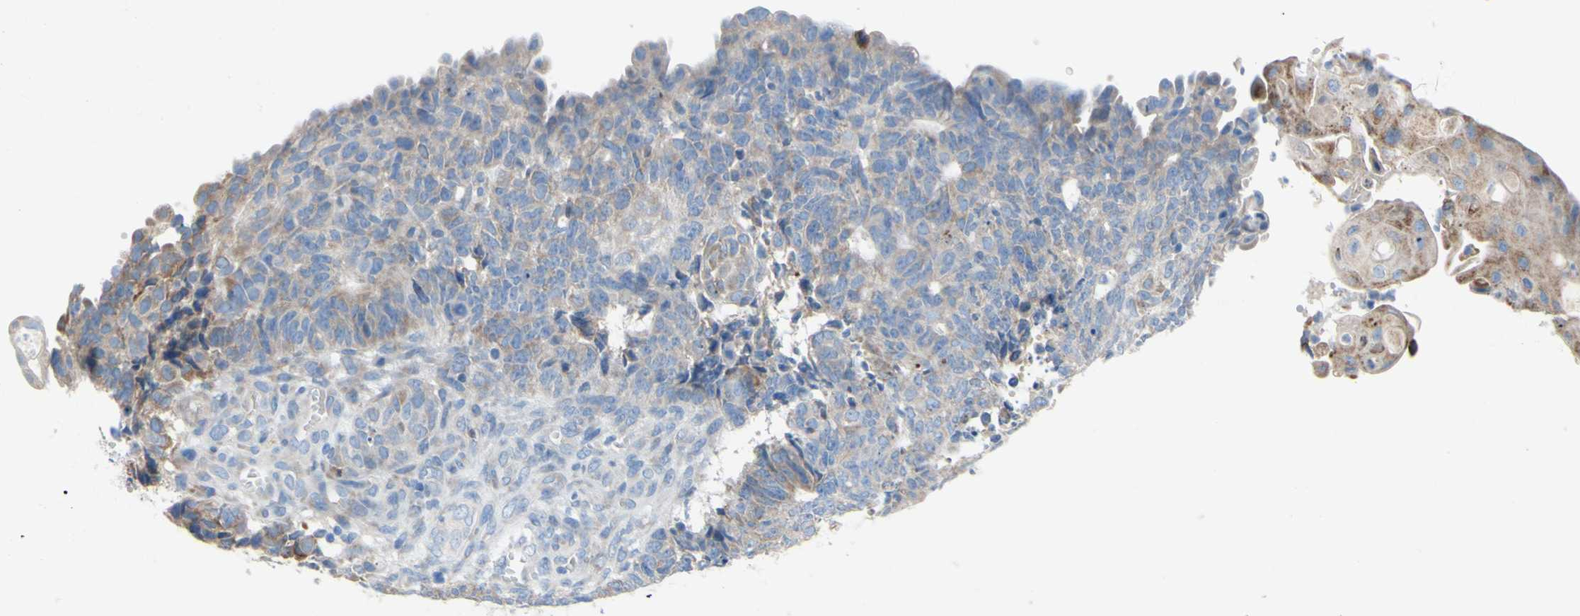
{"staining": {"intensity": "weak", "quantity": "<25%", "location": "cytoplasmic/membranous"}, "tissue": "endometrial cancer", "cell_type": "Tumor cells", "image_type": "cancer", "snomed": [{"axis": "morphology", "description": "Adenocarcinoma, NOS"}, {"axis": "topography", "description": "Endometrium"}], "caption": "The immunohistochemistry micrograph has no significant staining in tumor cells of endometrial cancer (adenocarcinoma) tissue. The staining was performed using DAB to visualize the protein expression in brown, while the nuclei were stained in blue with hematoxylin (Magnification: 20x).", "gene": "TMIGD2", "patient": {"sex": "female", "age": 32}}